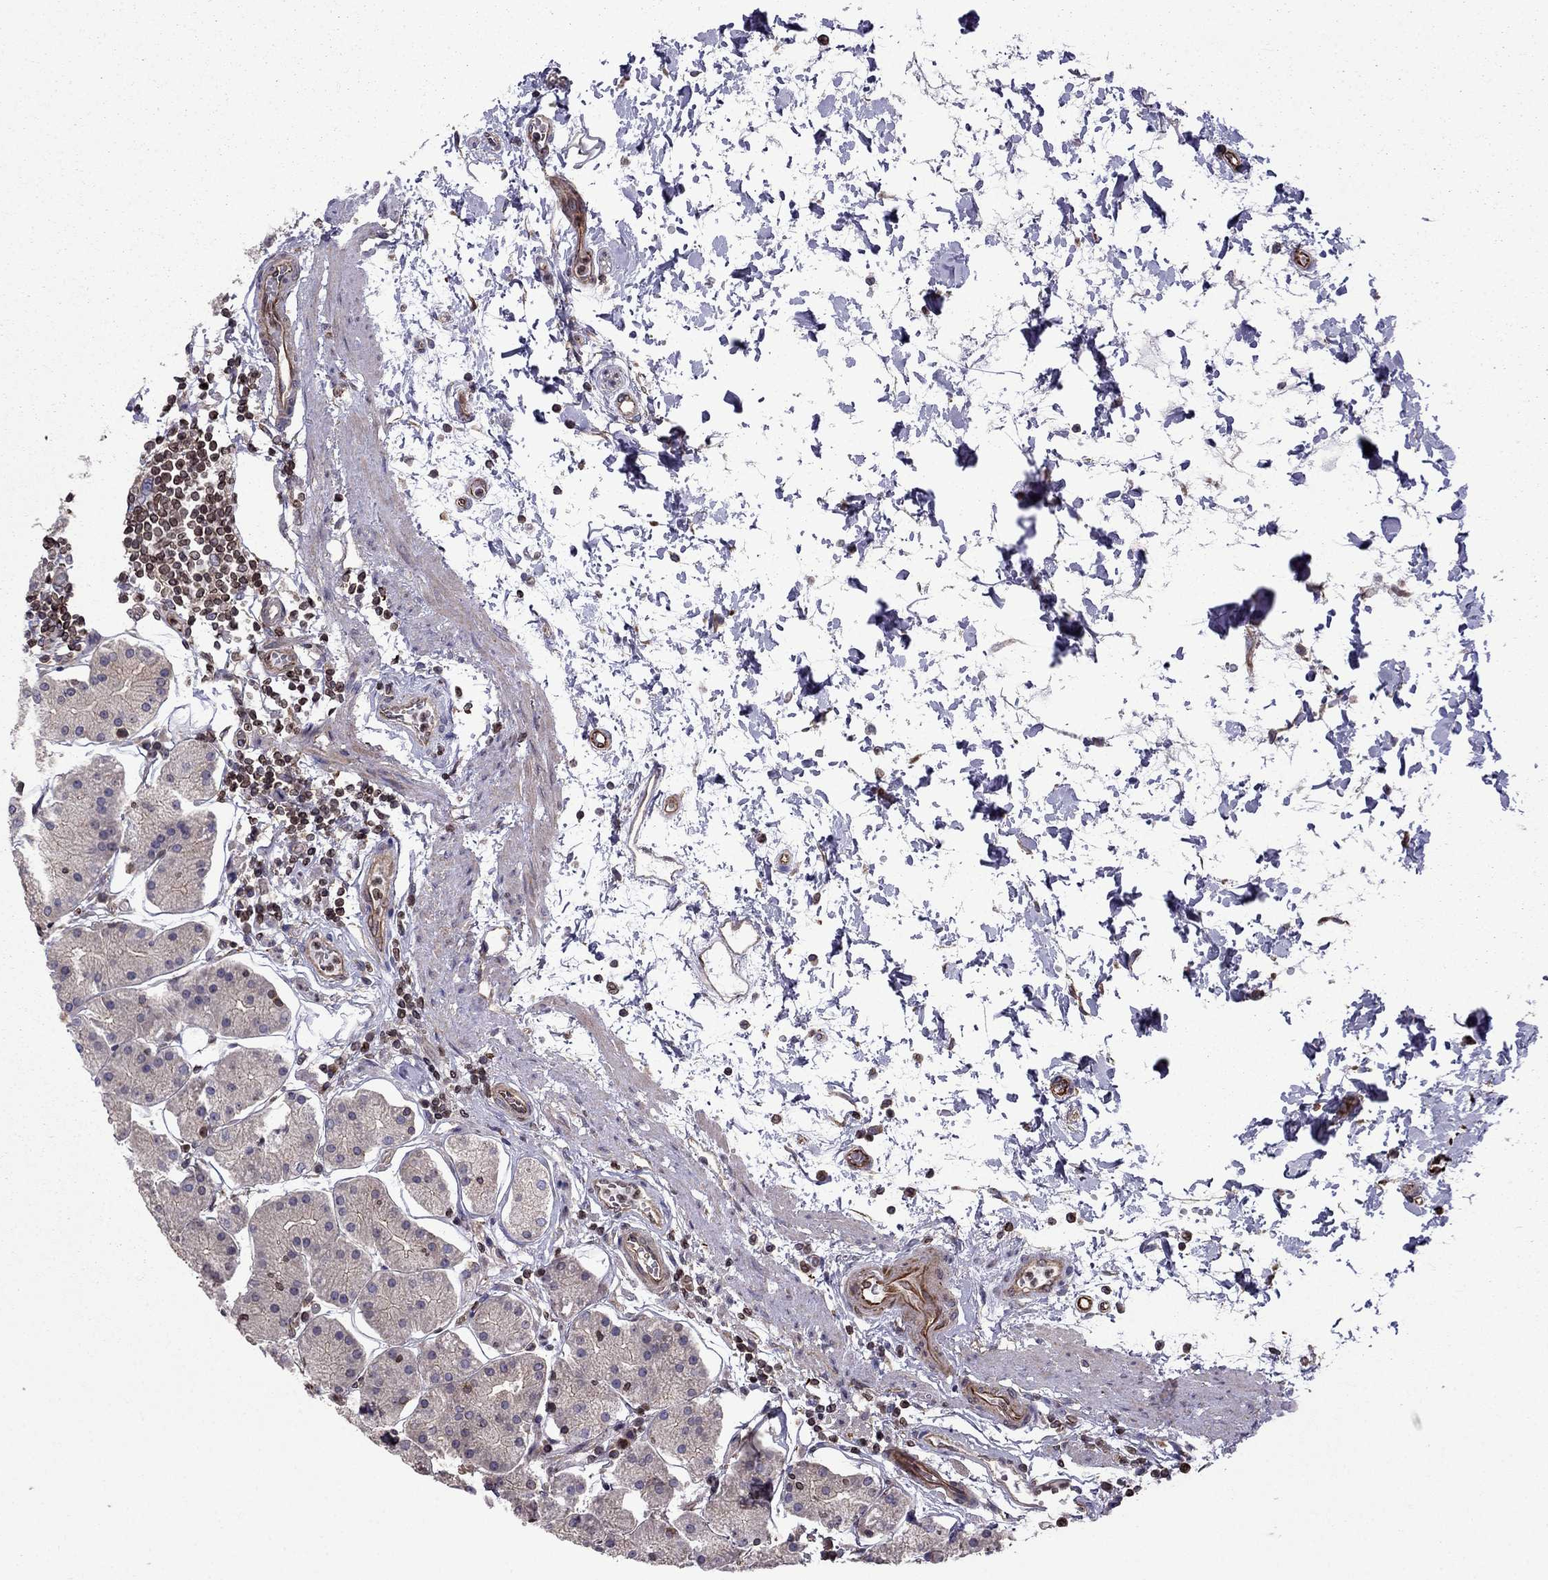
{"staining": {"intensity": "moderate", "quantity": "25%-75%", "location": "cytoplasmic/membranous"}, "tissue": "stomach", "cell_type": "Glandular cells", "image_type": "normal", "snomed": [{"axis": "morphology", "description": "Normal tissue, NOS"}, {"axis": "topography", "description": "Stomach"}], "caption": "A brown stain shows moderate cytoplasmic/membranous staining of a protein in glandular cells of normal human stomach.", "gene": "CDC42BPA", "patient": {"sex": "male", "age": 54}}